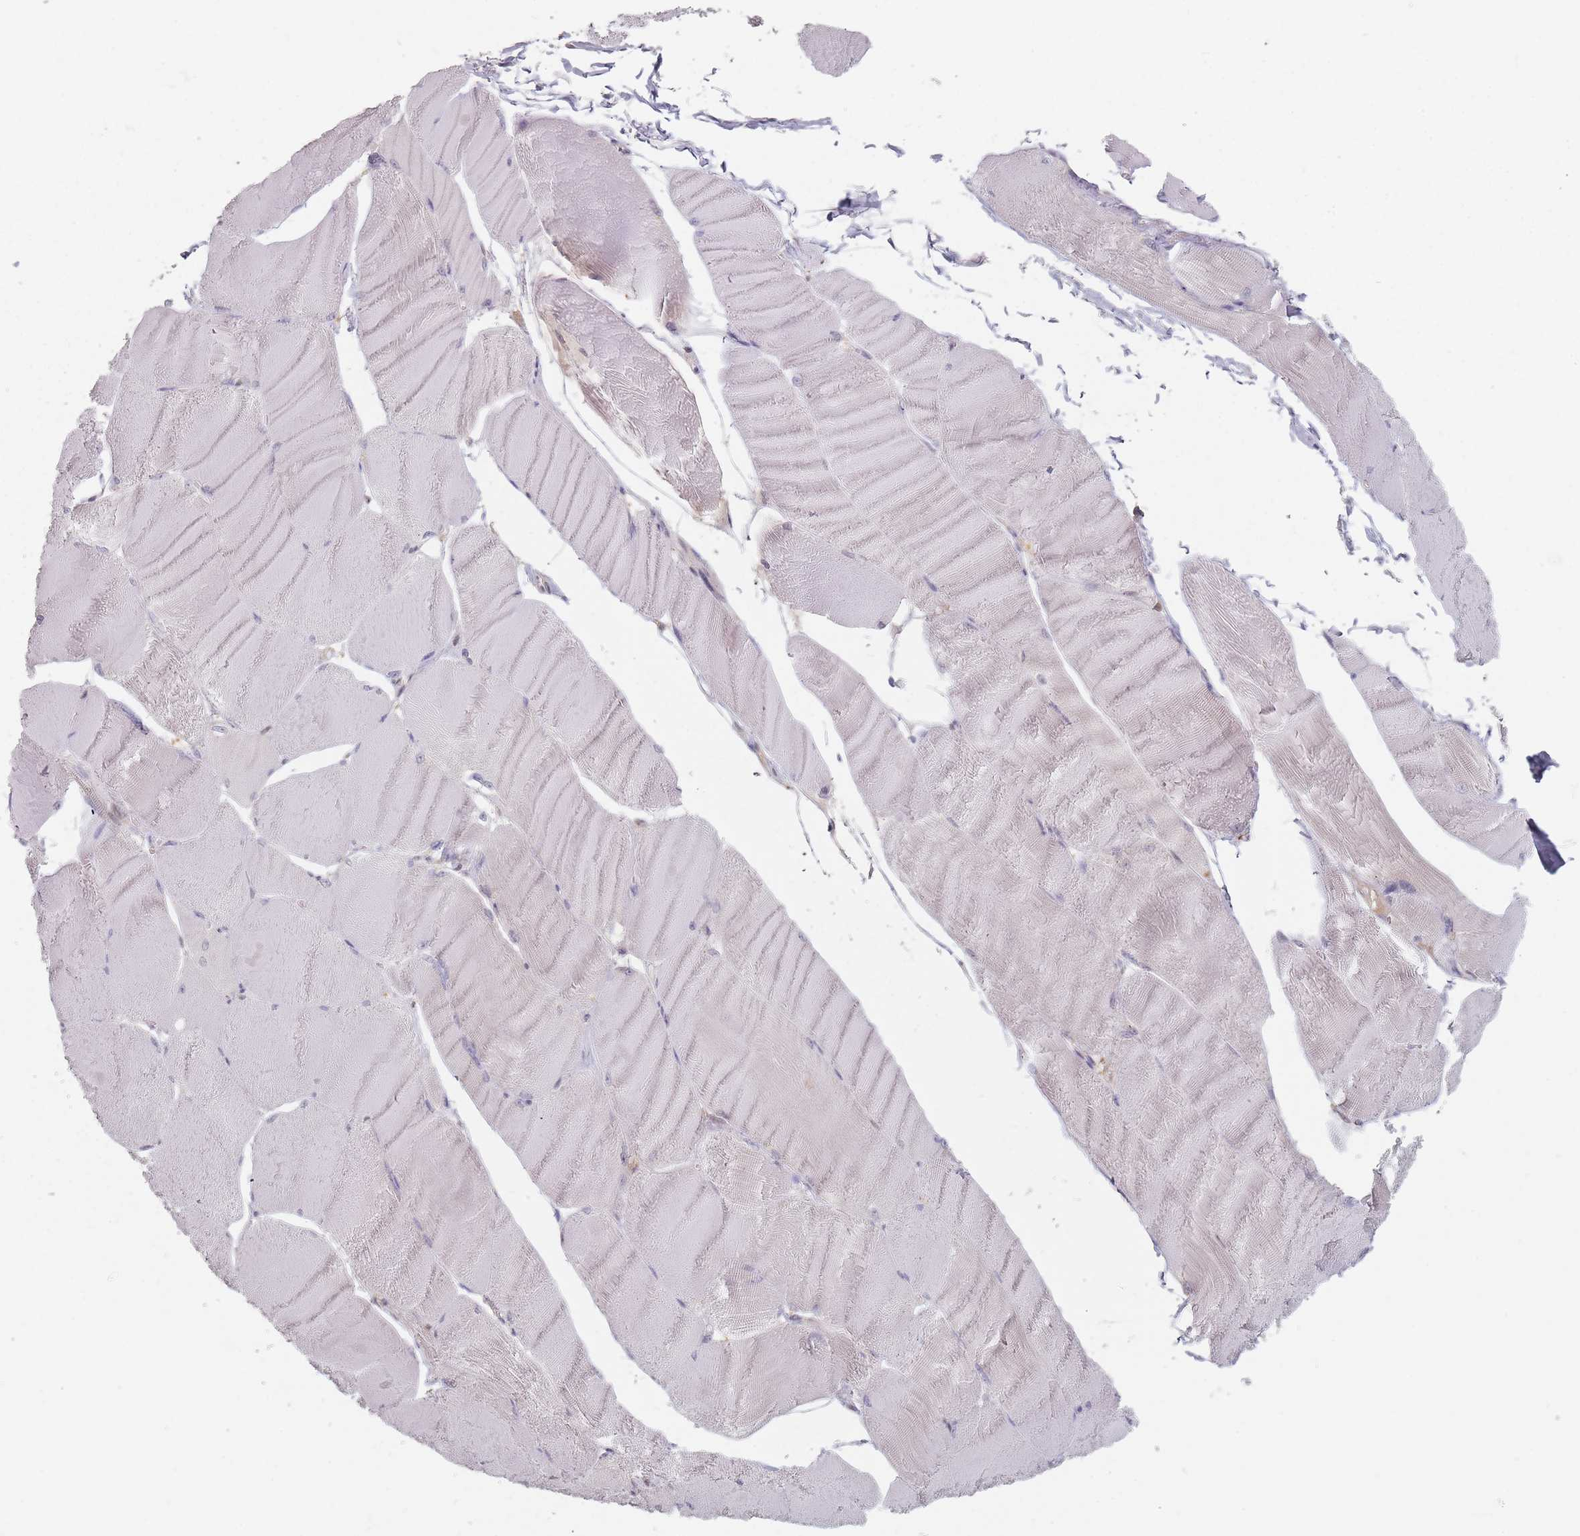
{"staining": {"intensity": "weak", "quantity": "<25%", "location": "cytoplasmic/membranous"}, "tissue": "skeletal muscle", "cell_type": "Myocytes", "image_type": "normal", "snomed": [{"axis": "morphology", "description": "Normal tissue, NOS"}, {"axis": "morphology", "description": "Basal cell carcinoma"}, {"axis": "topography", "description": "Skeletal muscle"}], "caption": "DAB (3,3'-diaminobenzidine) immunohistochemical staining of unremarkable human skeletal muscle reveals no significant positivity in myocytes.", "gene": "NAXE", "patient": {"sex": "female", "age": 64}}